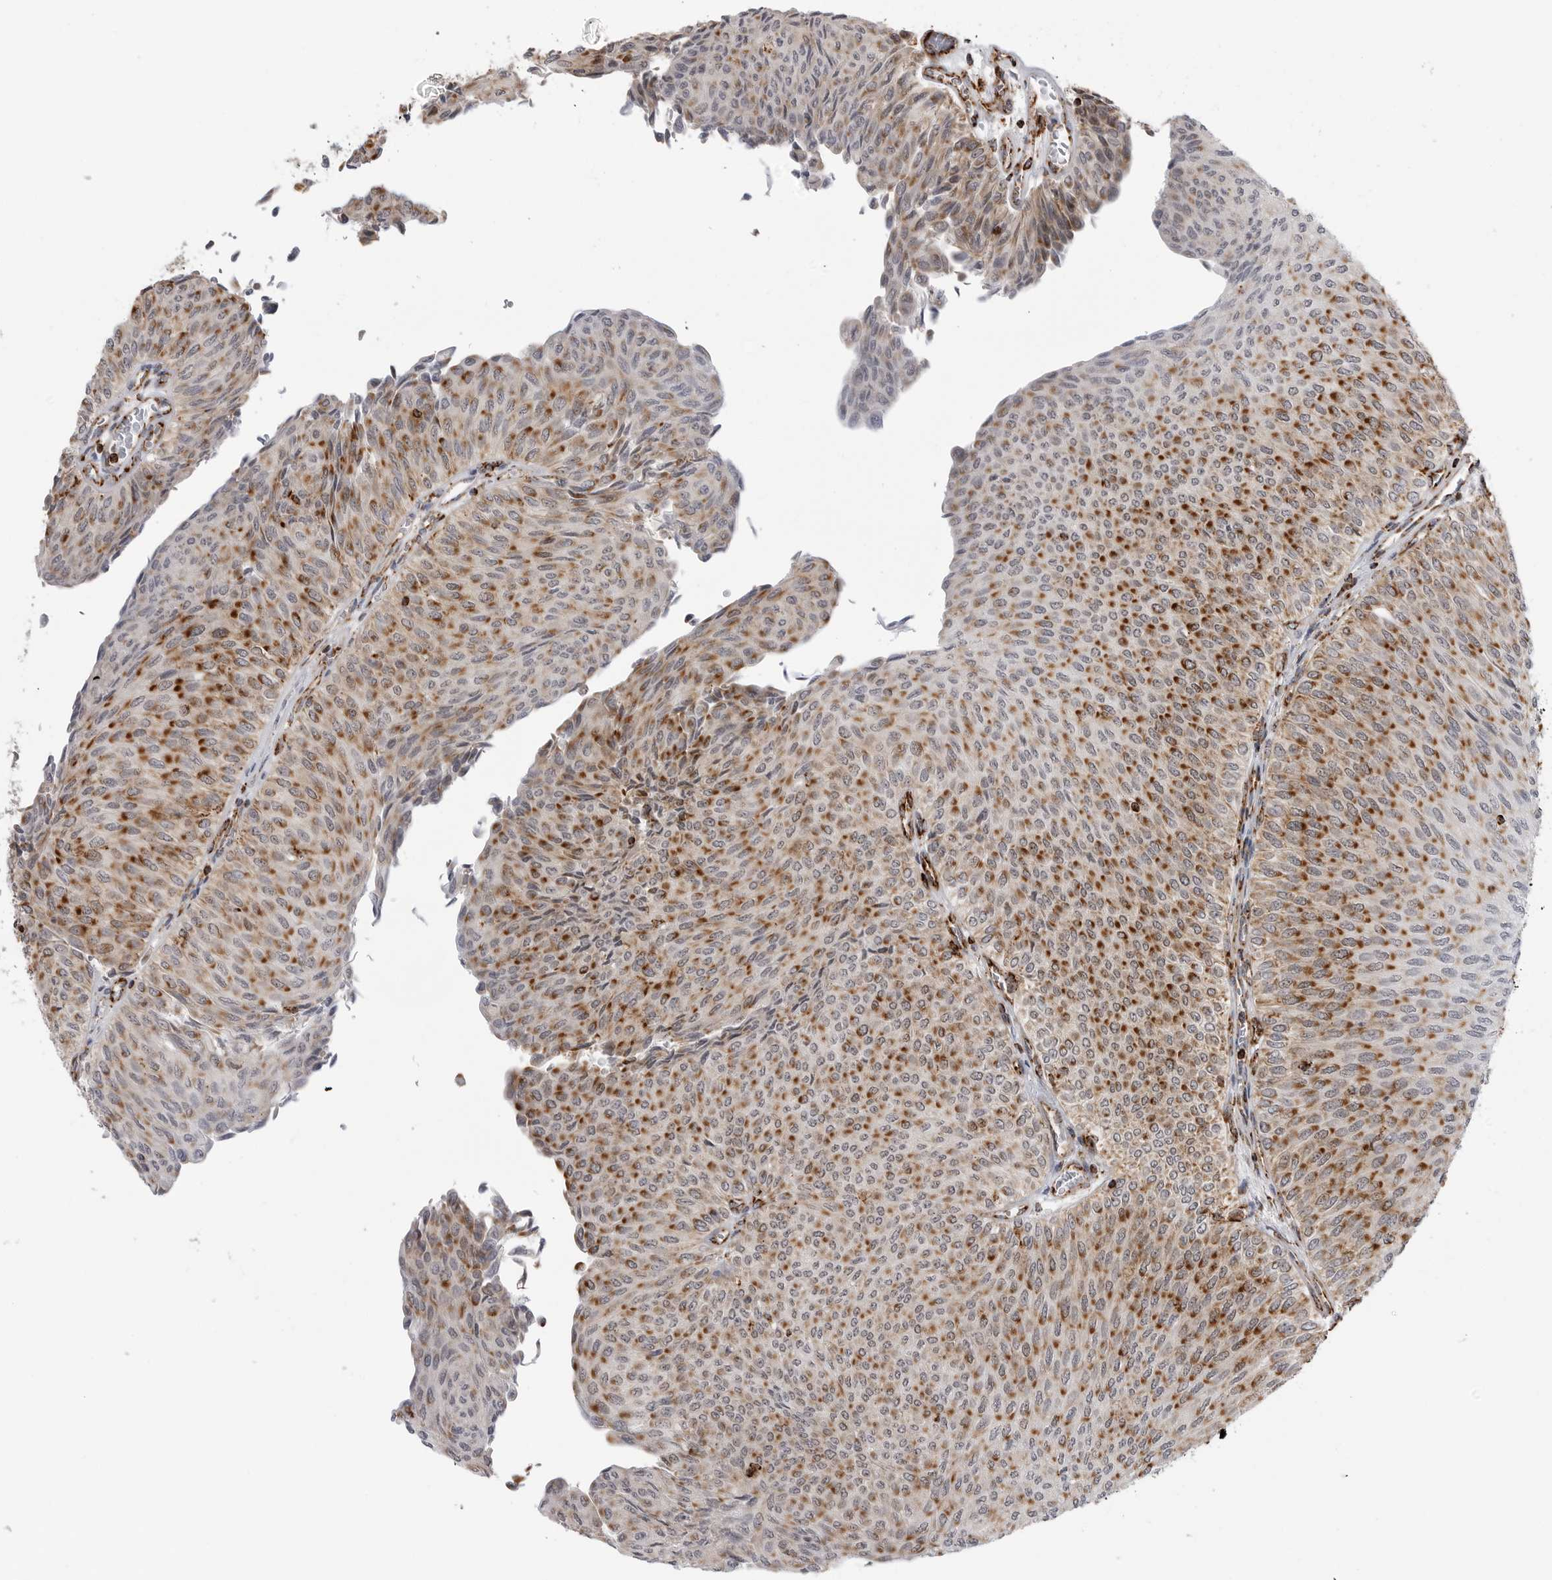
{"staining": {"intensity": "strong", "quantity": ">75%", "location": "cytoplasmic/membranous"}, "tissue": "urothelial cancer", "cell_type": "Tumor cells", "image_type": "cancer", "snomed": [{"axis": "morphology", "description": "Urothelial carcinoma, Low grade"}, {"axis": "topography", "description": "Urinary bladder"}], "caption": "Strong cytoplasmic/membranous expression for a protein is identified in about >75% of tumor cells of urothelial cancer using immunohistochemistry.", "gene": "COX5A", "patient": {"sex": "male", "age": 78}}